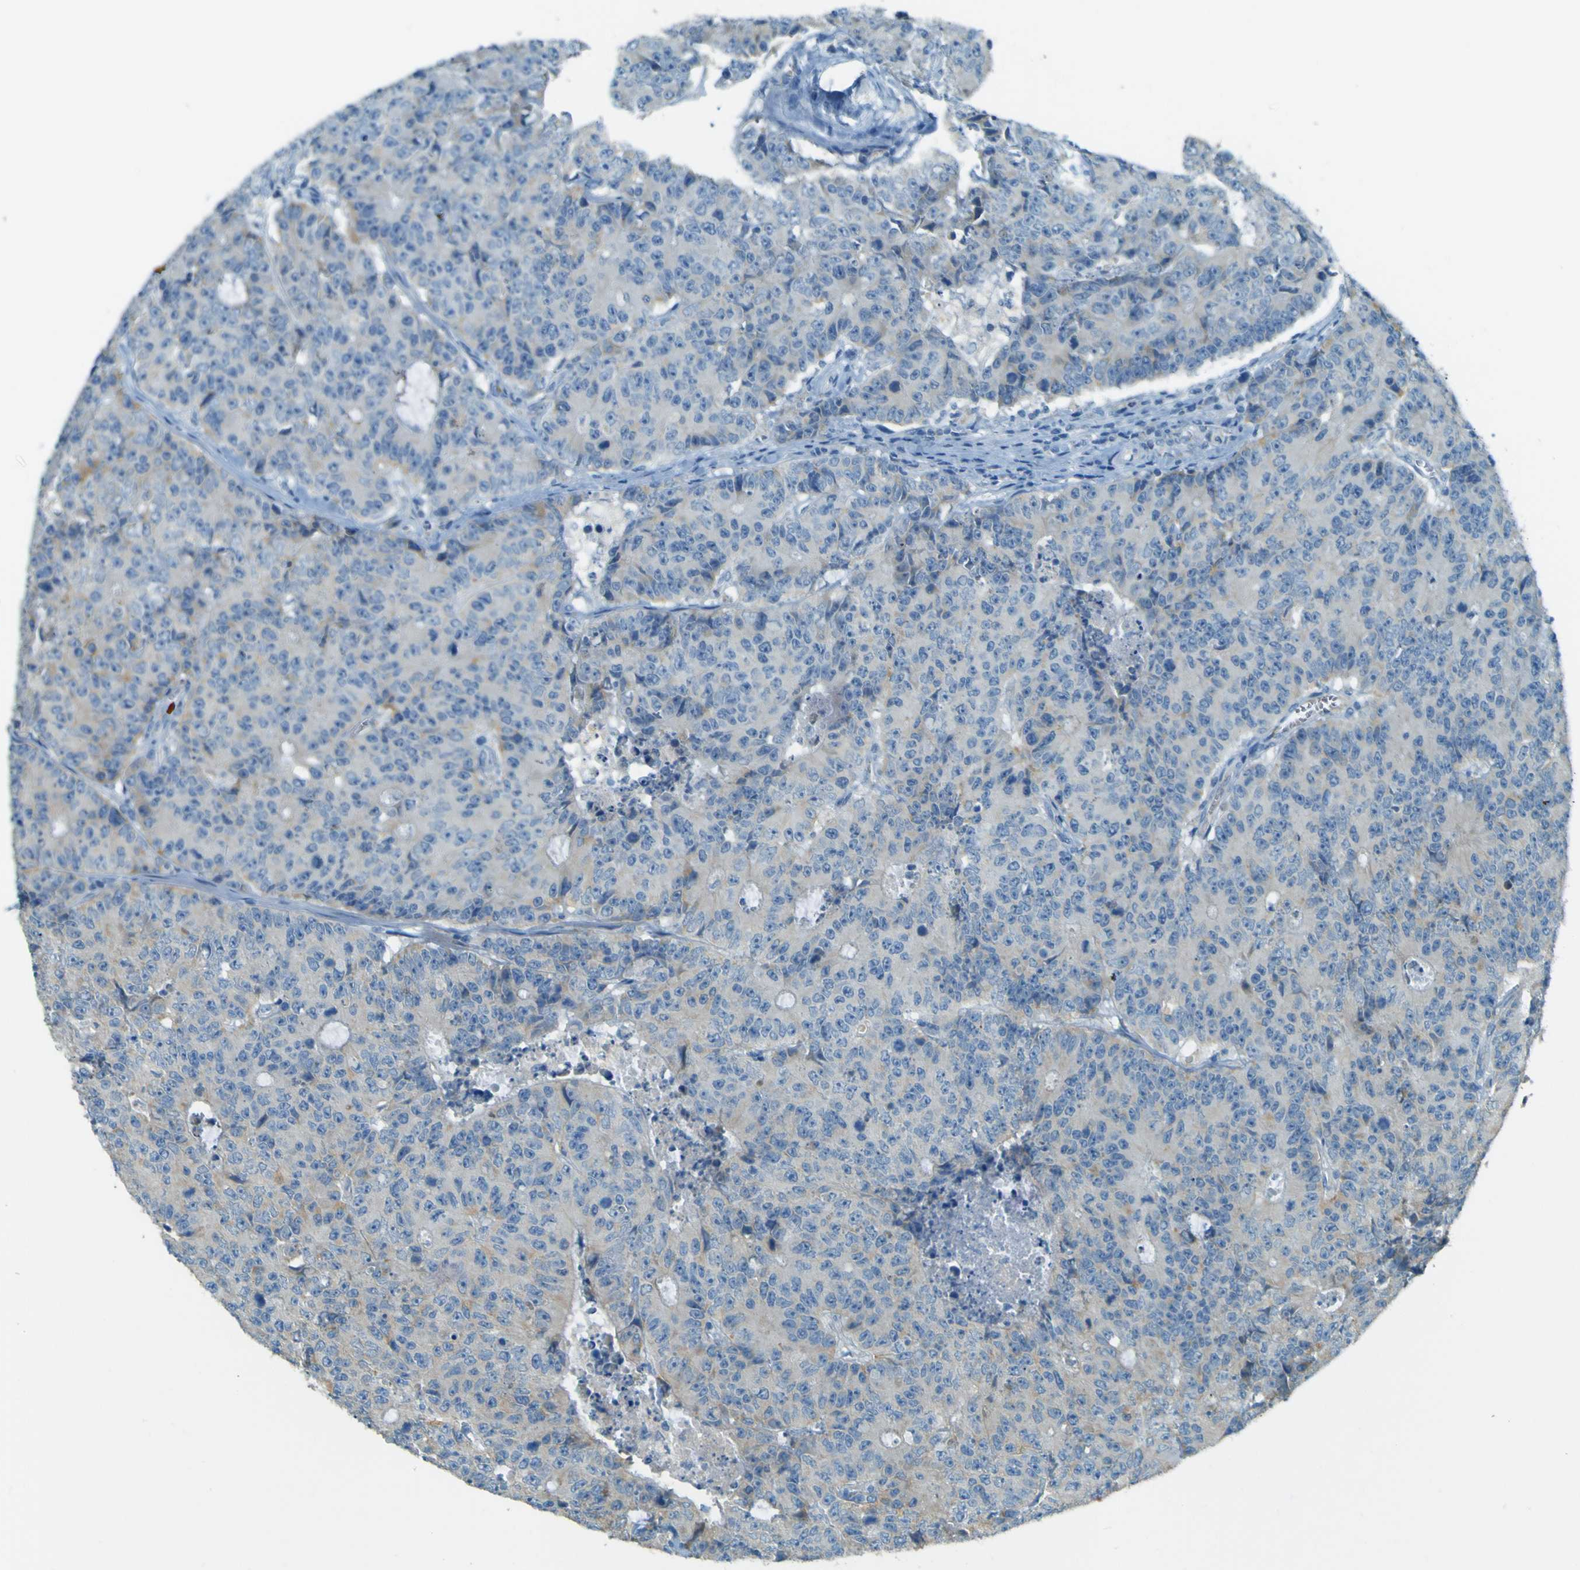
{"staining": {"intensity": "weak", "quantity": "<25%", "location": "cytoplasmic/membranous"}, "tissue": "colorectal cancer", "cell_type": "Tumor cells", "image_type": "cancer", "snomed": [{"axis": "morphology", "description": "Adenocarcinoma, NOS"}, {"axis": "topography", "description": "Colon"}], "caption": "Image shows no significant protein expression in tumor cells of colorectal cancer. The staining is performed using DAB brown chromogen with nuclei counter-stained in using hematoxylin.", "gene": "FKTN", "patient": {"sex": "male", "age": 56}}